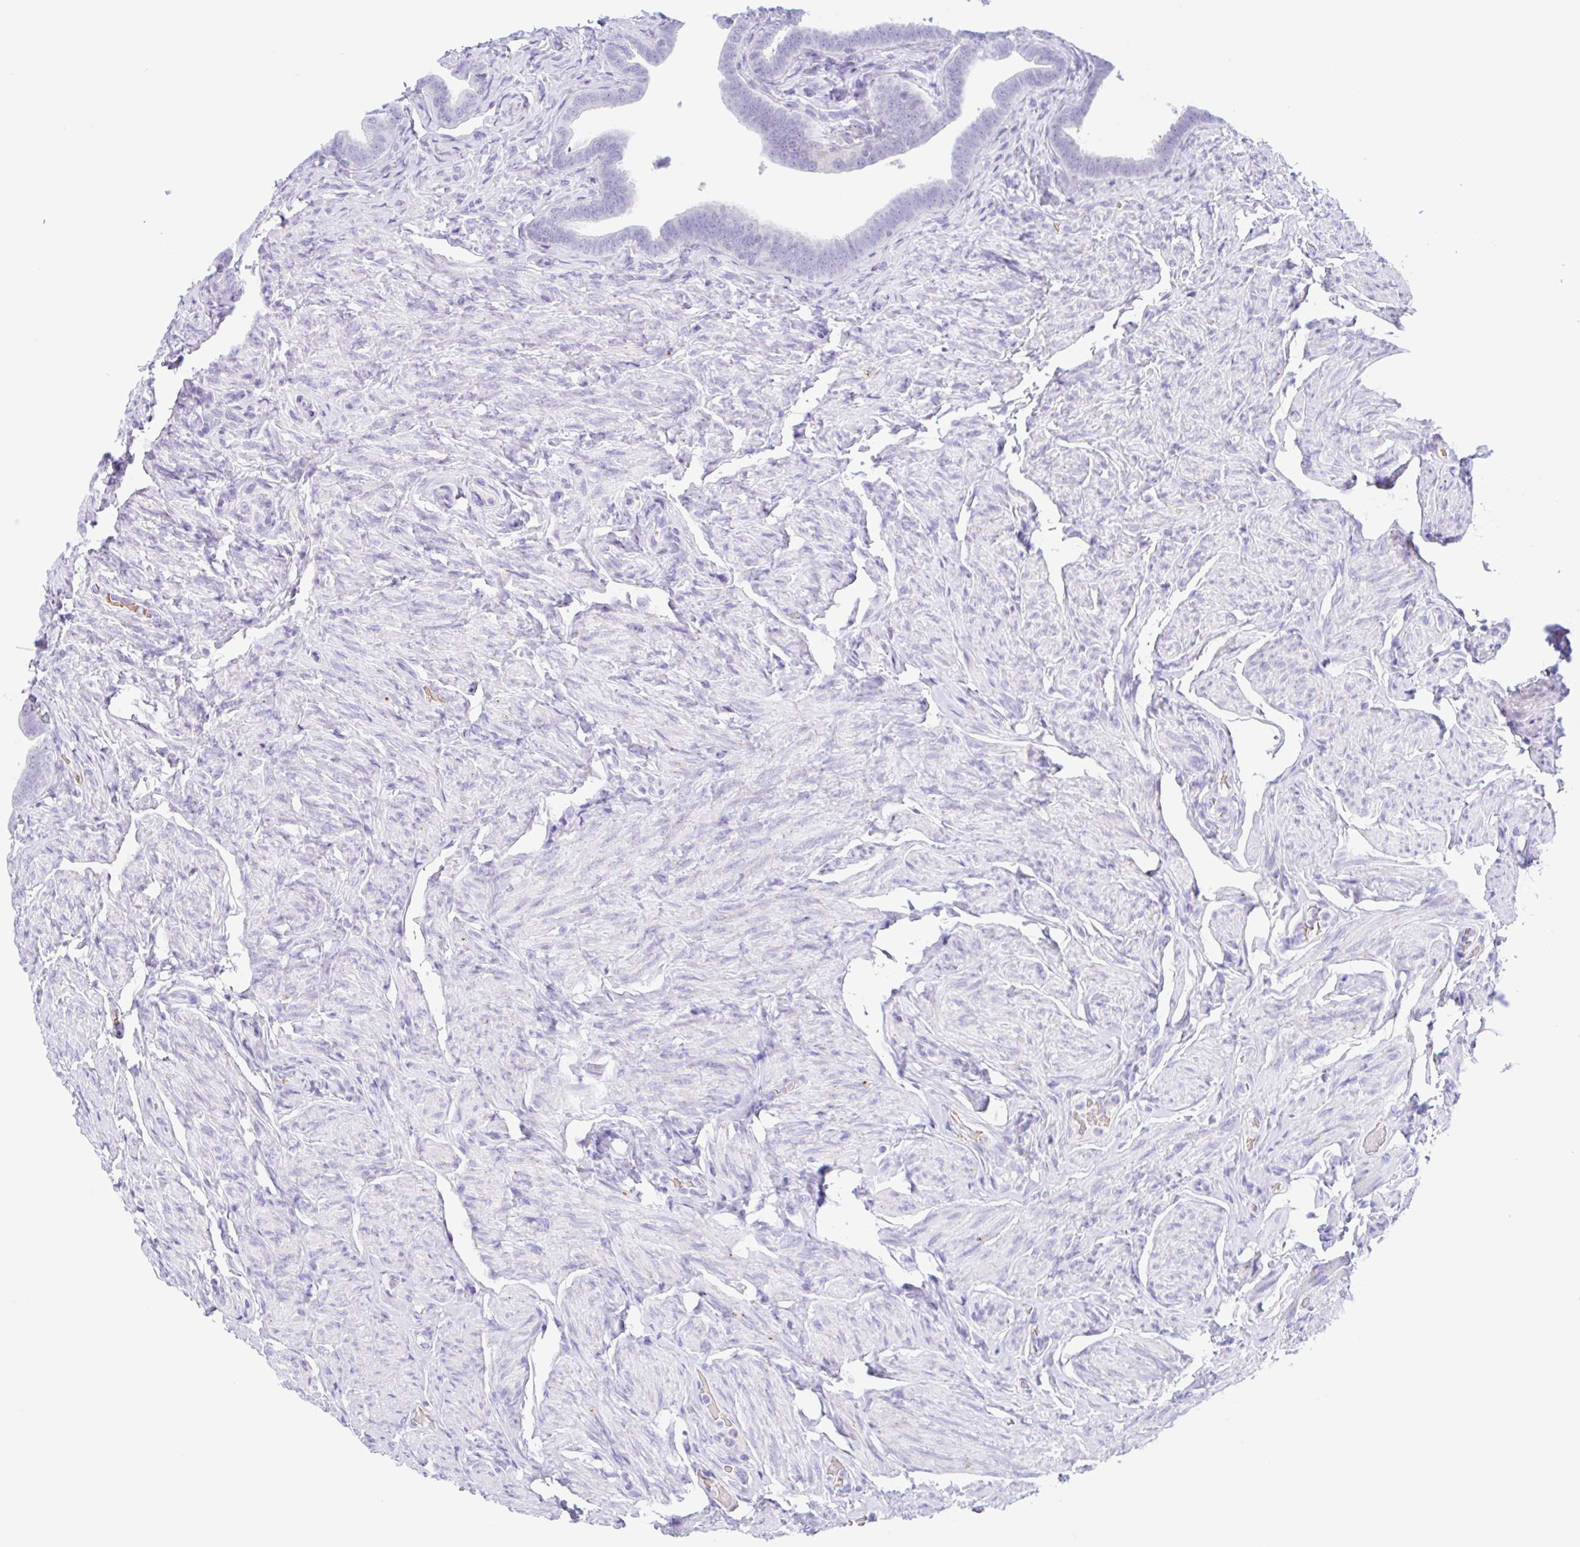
{"staining": {"intensity": "negative", "quantity": "none", "location": "none"}, "tissue": "fallopian tube", "cell_type": "Glandular cells", "image_type": "normal", "snomed": [{"axis": "morphology", "description": "Normal tissue, NOS"}, {"axis": "topography", "description": "Fallopian tube"}], "caption": "Immunohistochemistry photomicrograph of normal fallopian tube: fallopian tube stained with DAB (3,3'-diaminobenzidine) reveals no significant protein staining in glandular cells.", "gene": "ANKRD9", "patient": {"sex": "female", "age": 69}}